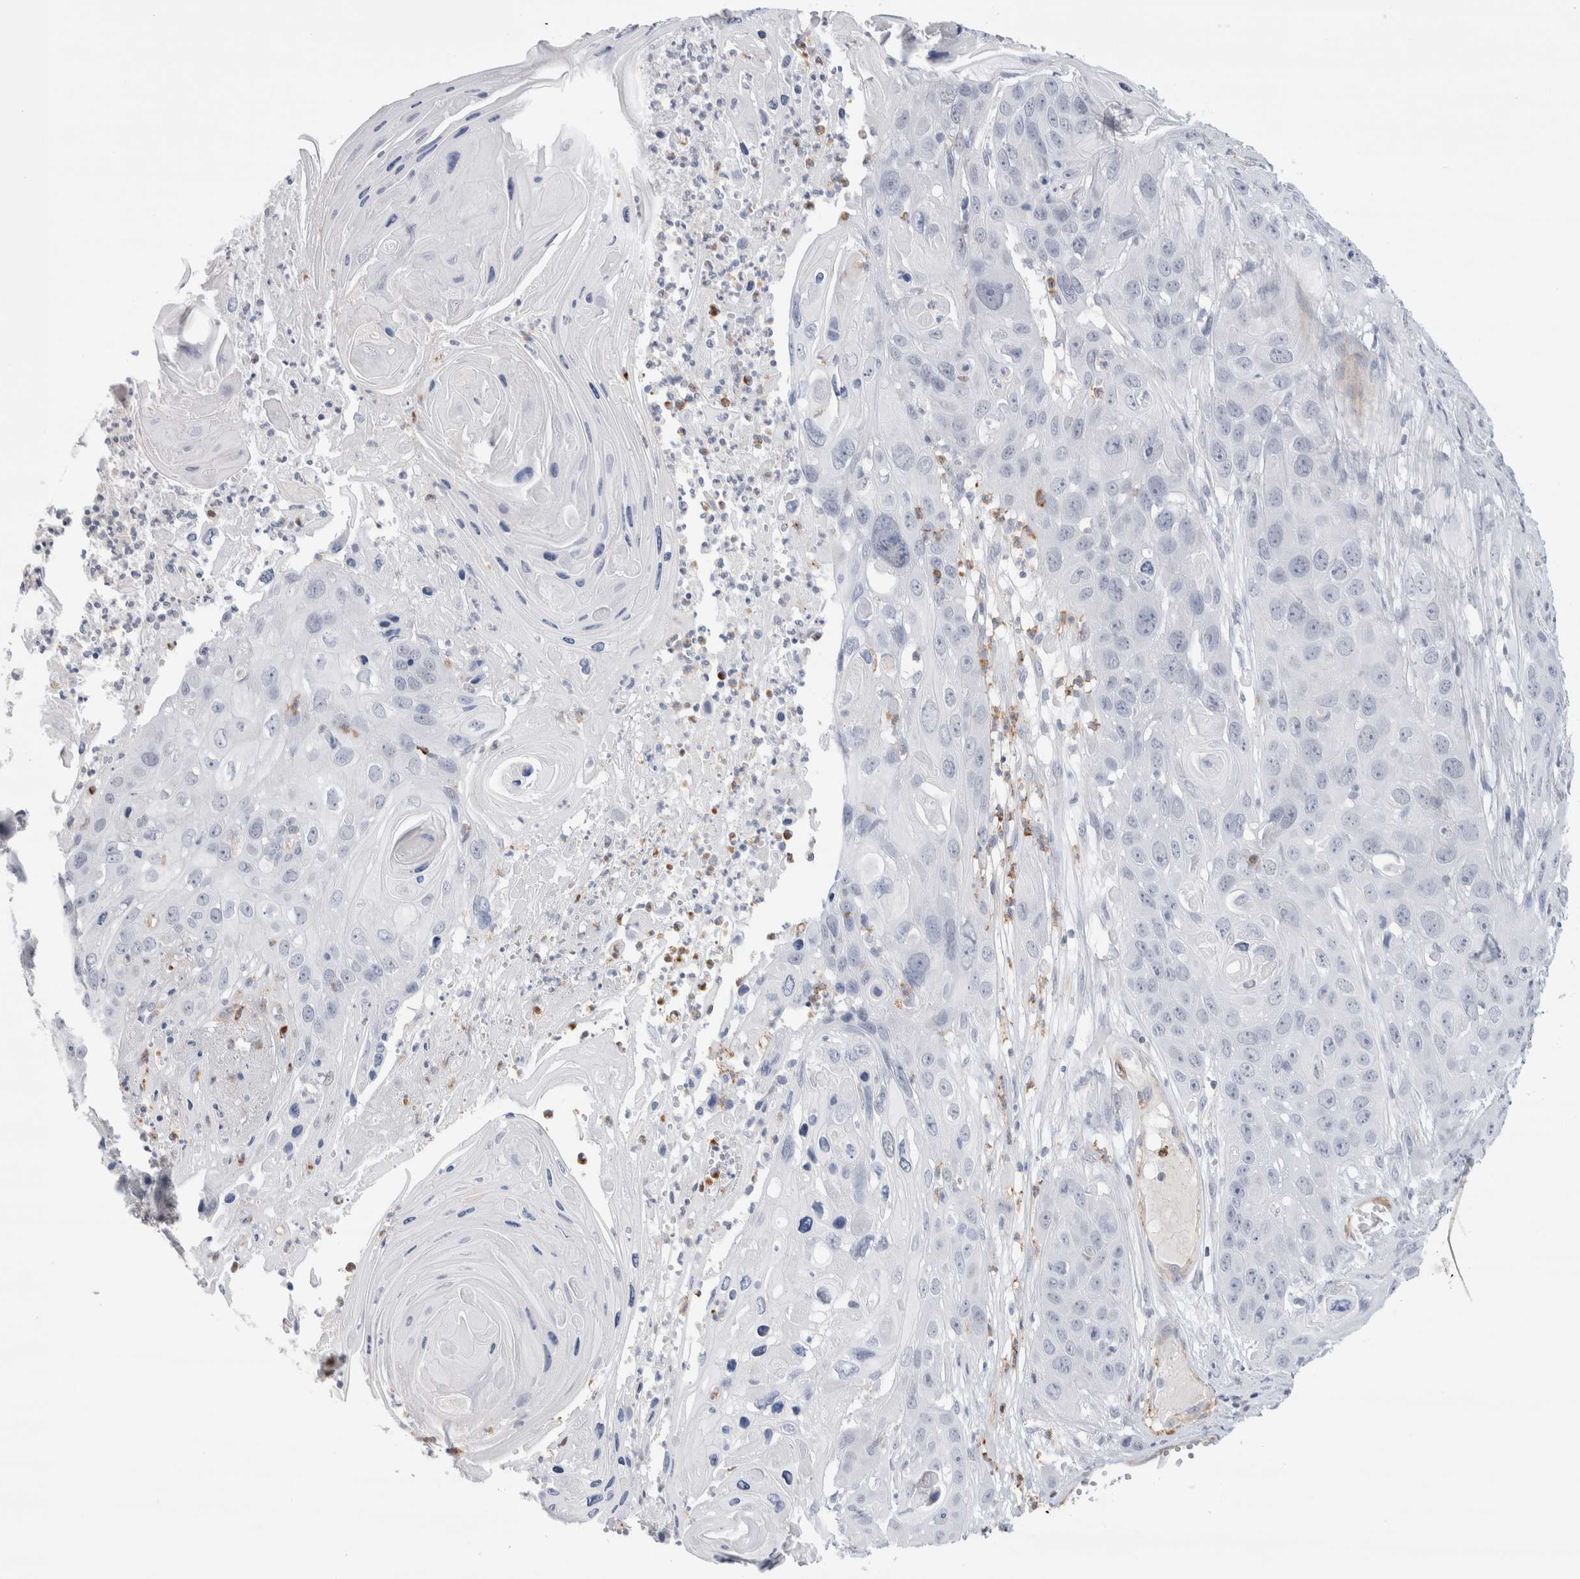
{"staining": {"intensity": "negative", "quantity": "none", "location": "none"}, "tissue": "skin cancer", "cell_type": "Tumor cells", "image_type": "cancer", "snomed": [{"axis": "morphology", "description": "Squamous cell carcinoma, NOS"}, {"axis": "topography", "description": "Skin"}], "caption": "A micrograph of human skin squamous cell carcinoma is negative for staining in tumor cells.", "gene": "SEPTIN4", "patient": {"sex": "male", "age": 55}}